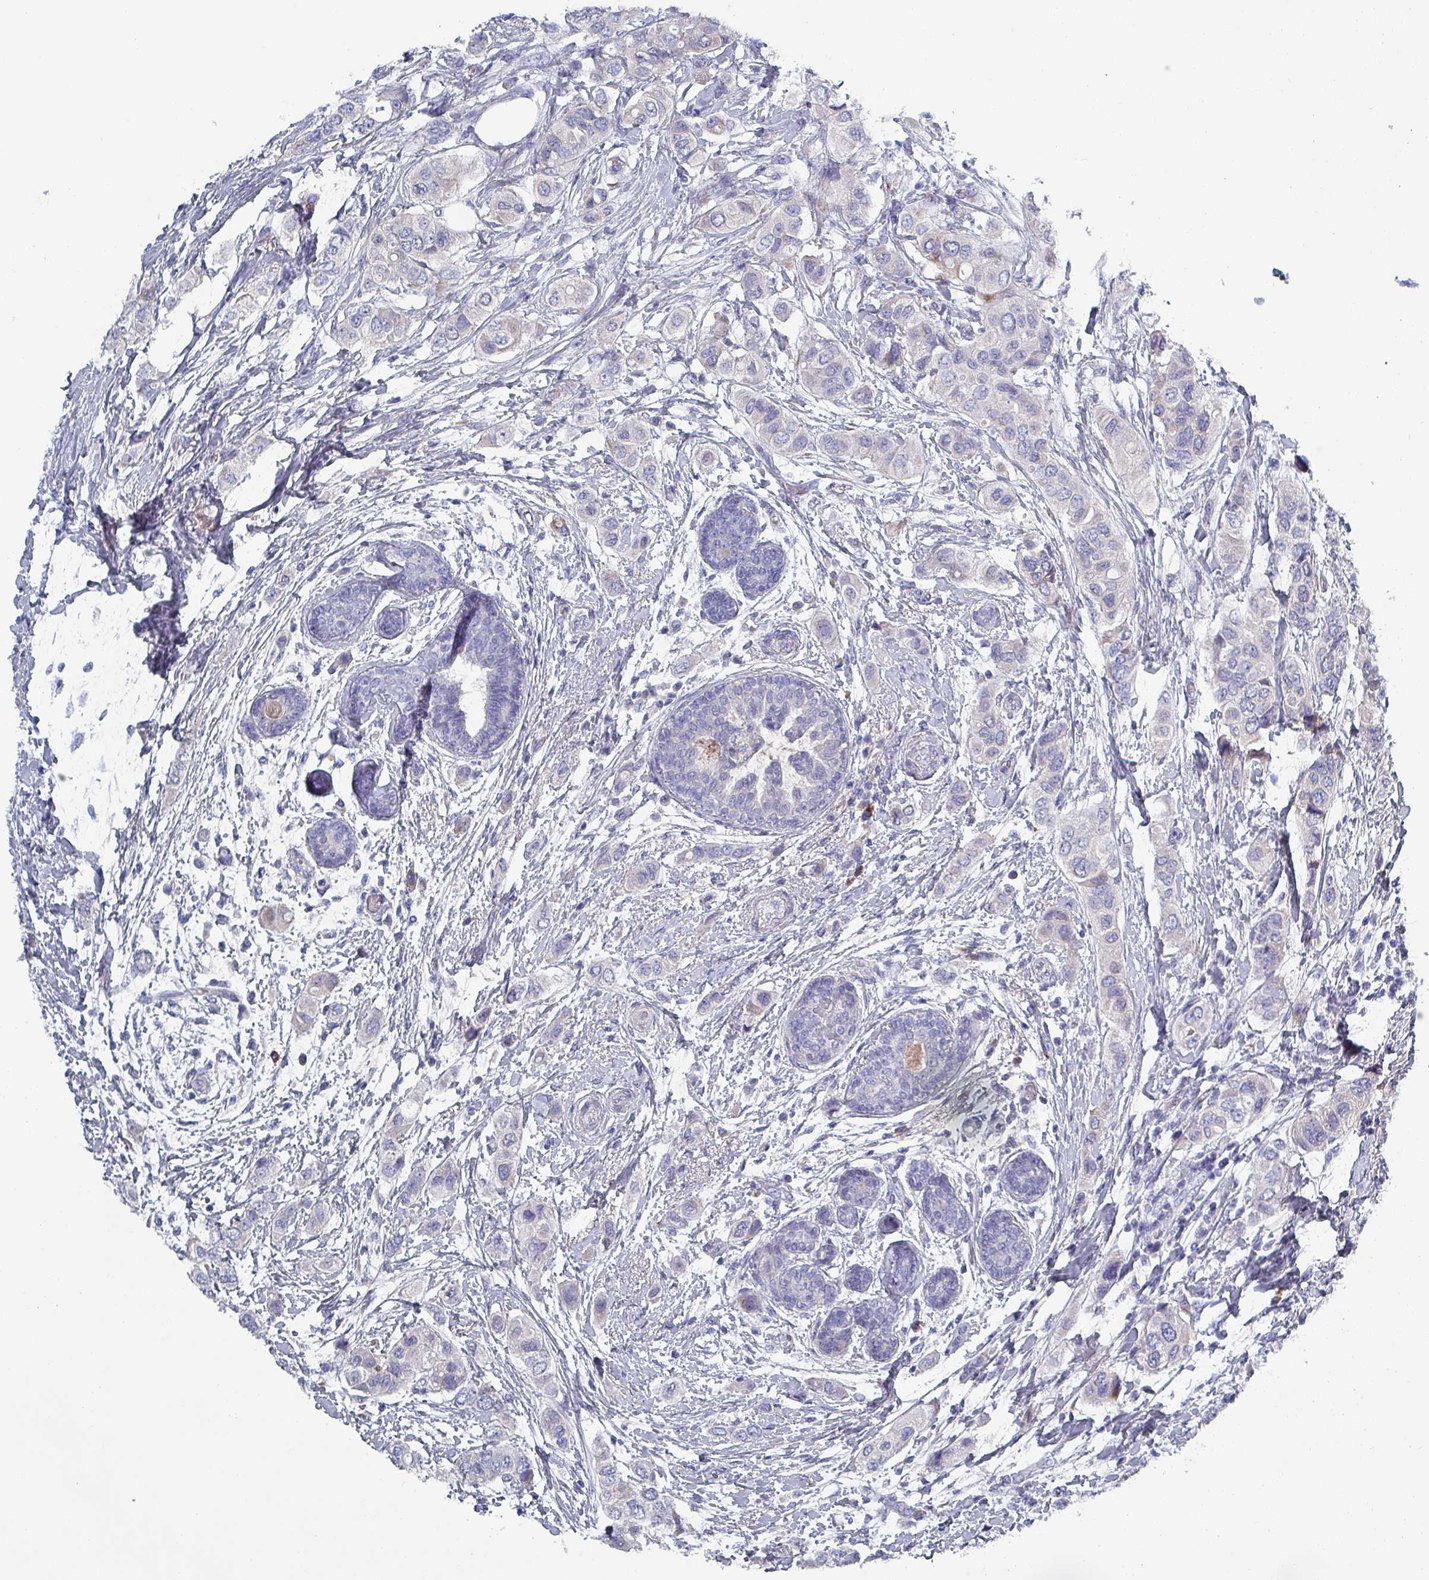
{"staining": {"intensity": "negative", "quantity": "none", "location": "none"}, "tissue": "breast cancer", "cell_type": "Tumor cells", "image_type": "cancer", "snomed": [{"axis": "morphology", "description": "Lobular carcinoma"}, {"axis": "topography", "description": "Breast"}], "caption": "An IHC photomicrograph of breast cancer (lobular carcinoma) is shown. There is no staining in tumor cells of breast cancer (lobular carcinoma). (DAB immunohistochemistry, high magnification).", "gene": "DRD5", "patient": {"sex": "female", "age": 51}}